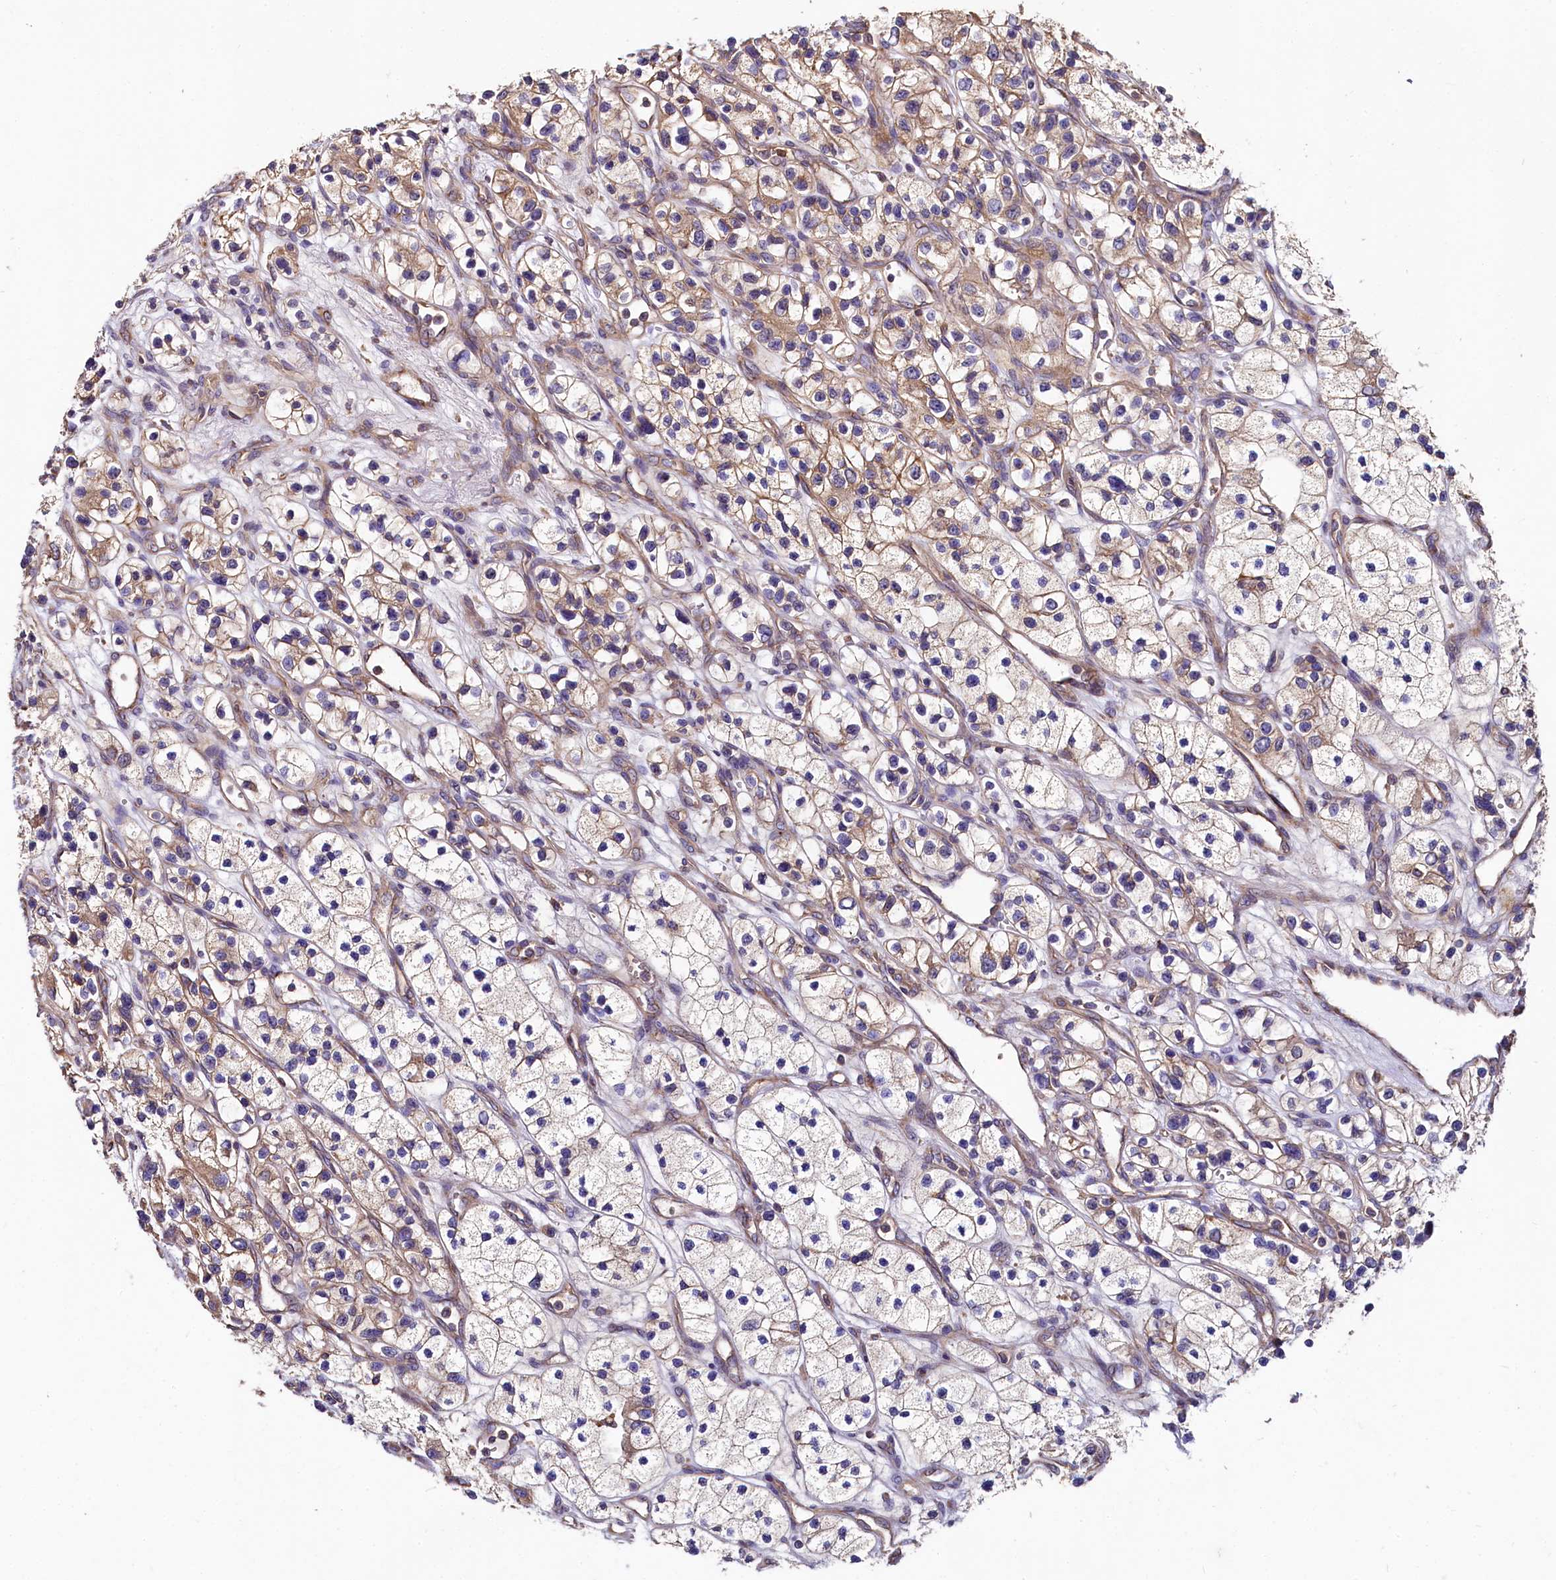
{"staining": {"intensity": "moderate", "quantity": "25%-75%", "location": "cytoplasmic/membranous"}, "tissue": "renal cancer", "cell_type": "Tumor cells", "image_type": "cancer", "snomed": [{"axis": "morphology", "description": "Adenocarcinoma, NOS"}, {"axis": "topography", "description": "Kidney"}], "caption": "Adenocarcinoma (renal) stained for a protein demonstrates moderate cytoplasmic/membranous positivity in tumor cells.", "gene": "SPRYD3", "patient": {"sex": "female", "age": 57}}